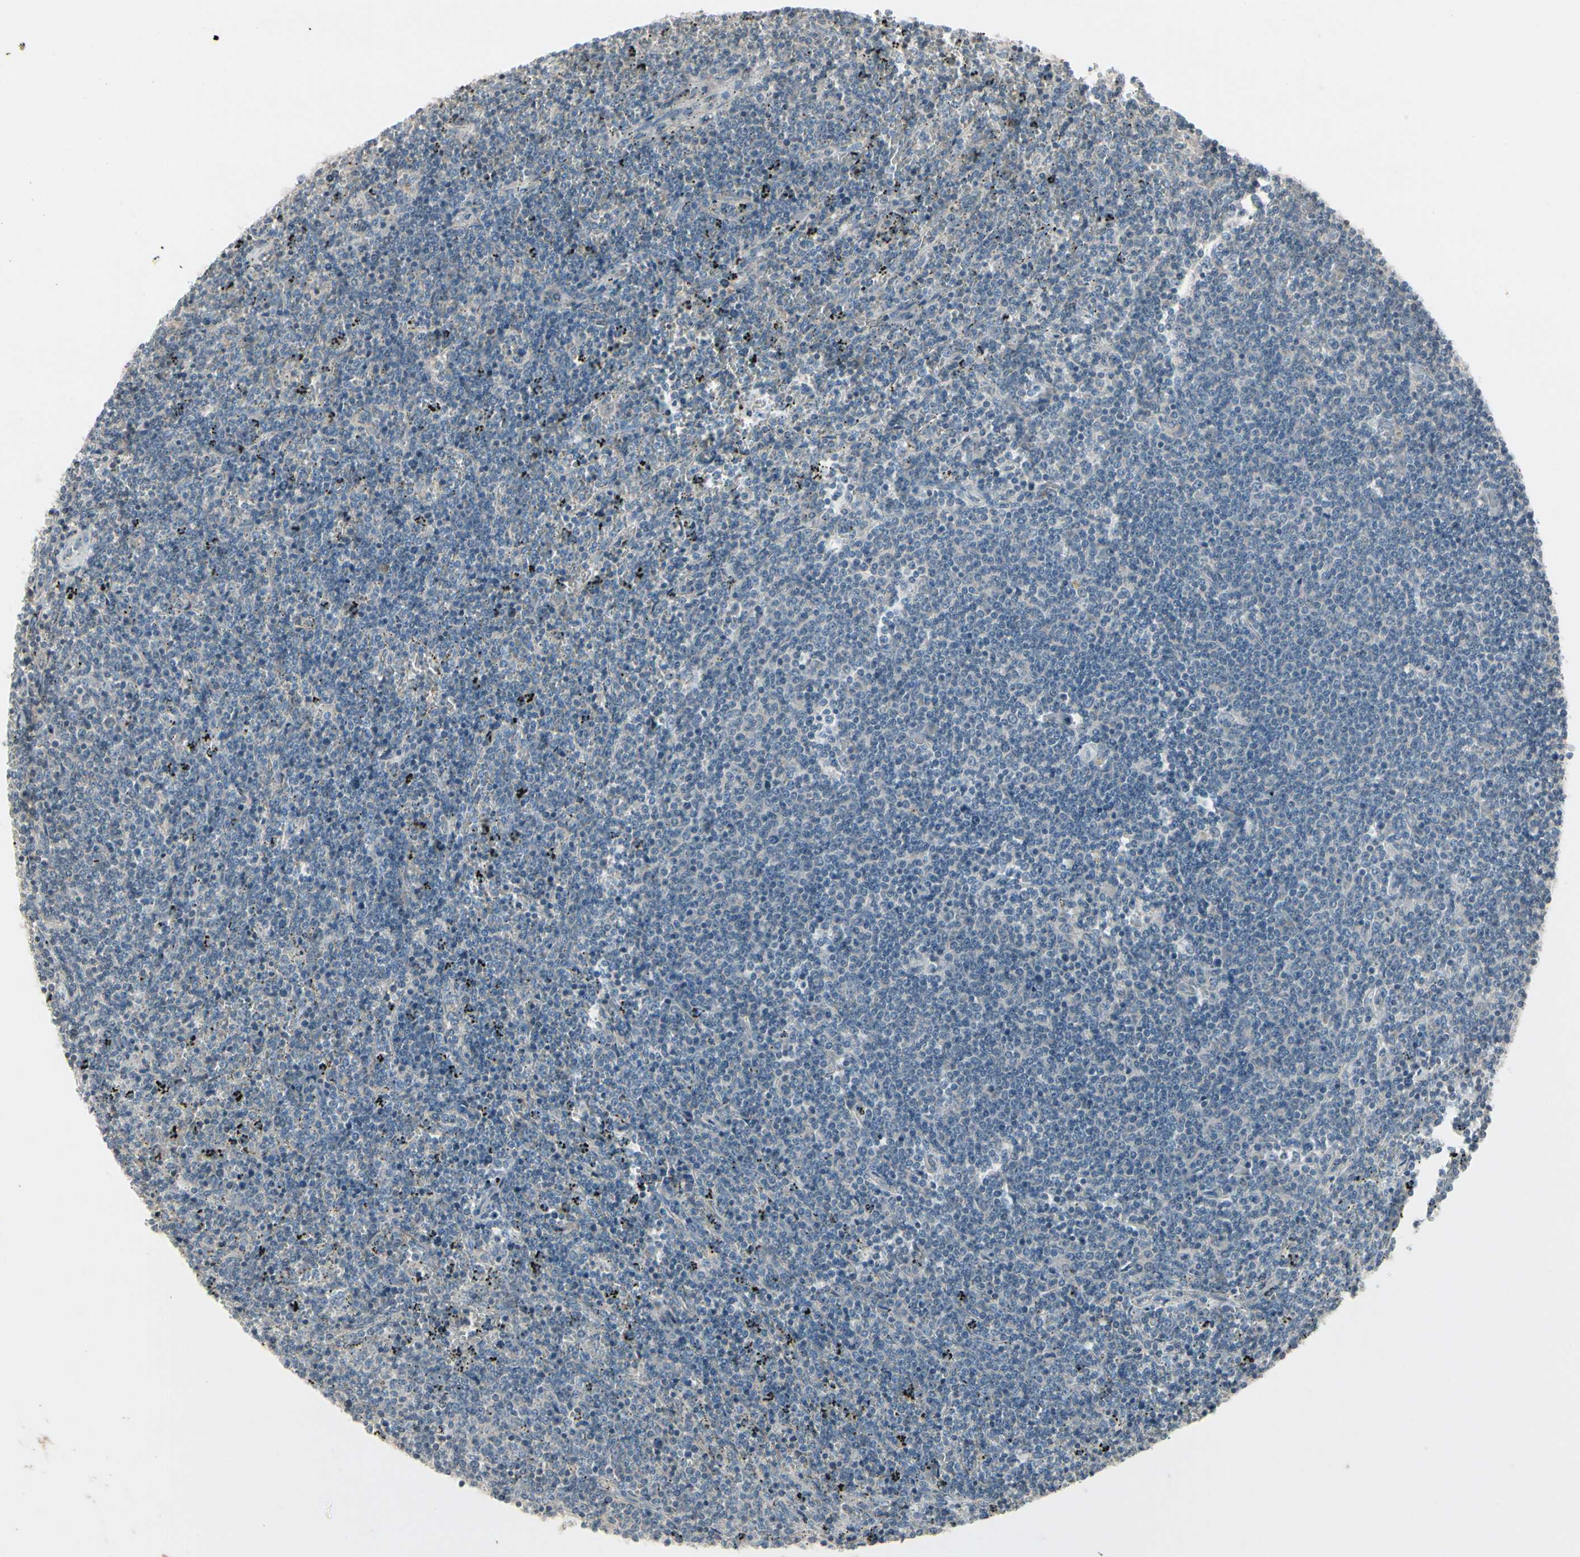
{"staining": {"intensity": "negative", "quantity": "none", "location": "none"}, "tissue": "lymphoma", "cell_type": "Tumor cells", "image_type": "cancer", "snomed": [{"axis": "morphology", "description": "Malignant lymphoma, non-Hodgkin's type, Low grade"}, {"axis": "topography", "description": "Spleen"}], "caption": "Immunohistochemistry (IHC) image of malignant lymphoma, non-Hodgkin's type (low-grade) stained for a protein (brown), which exhibits no positivity in tumor cells.", "gene": "ARG2", "patient": {"sex": "female", "age": 50}}